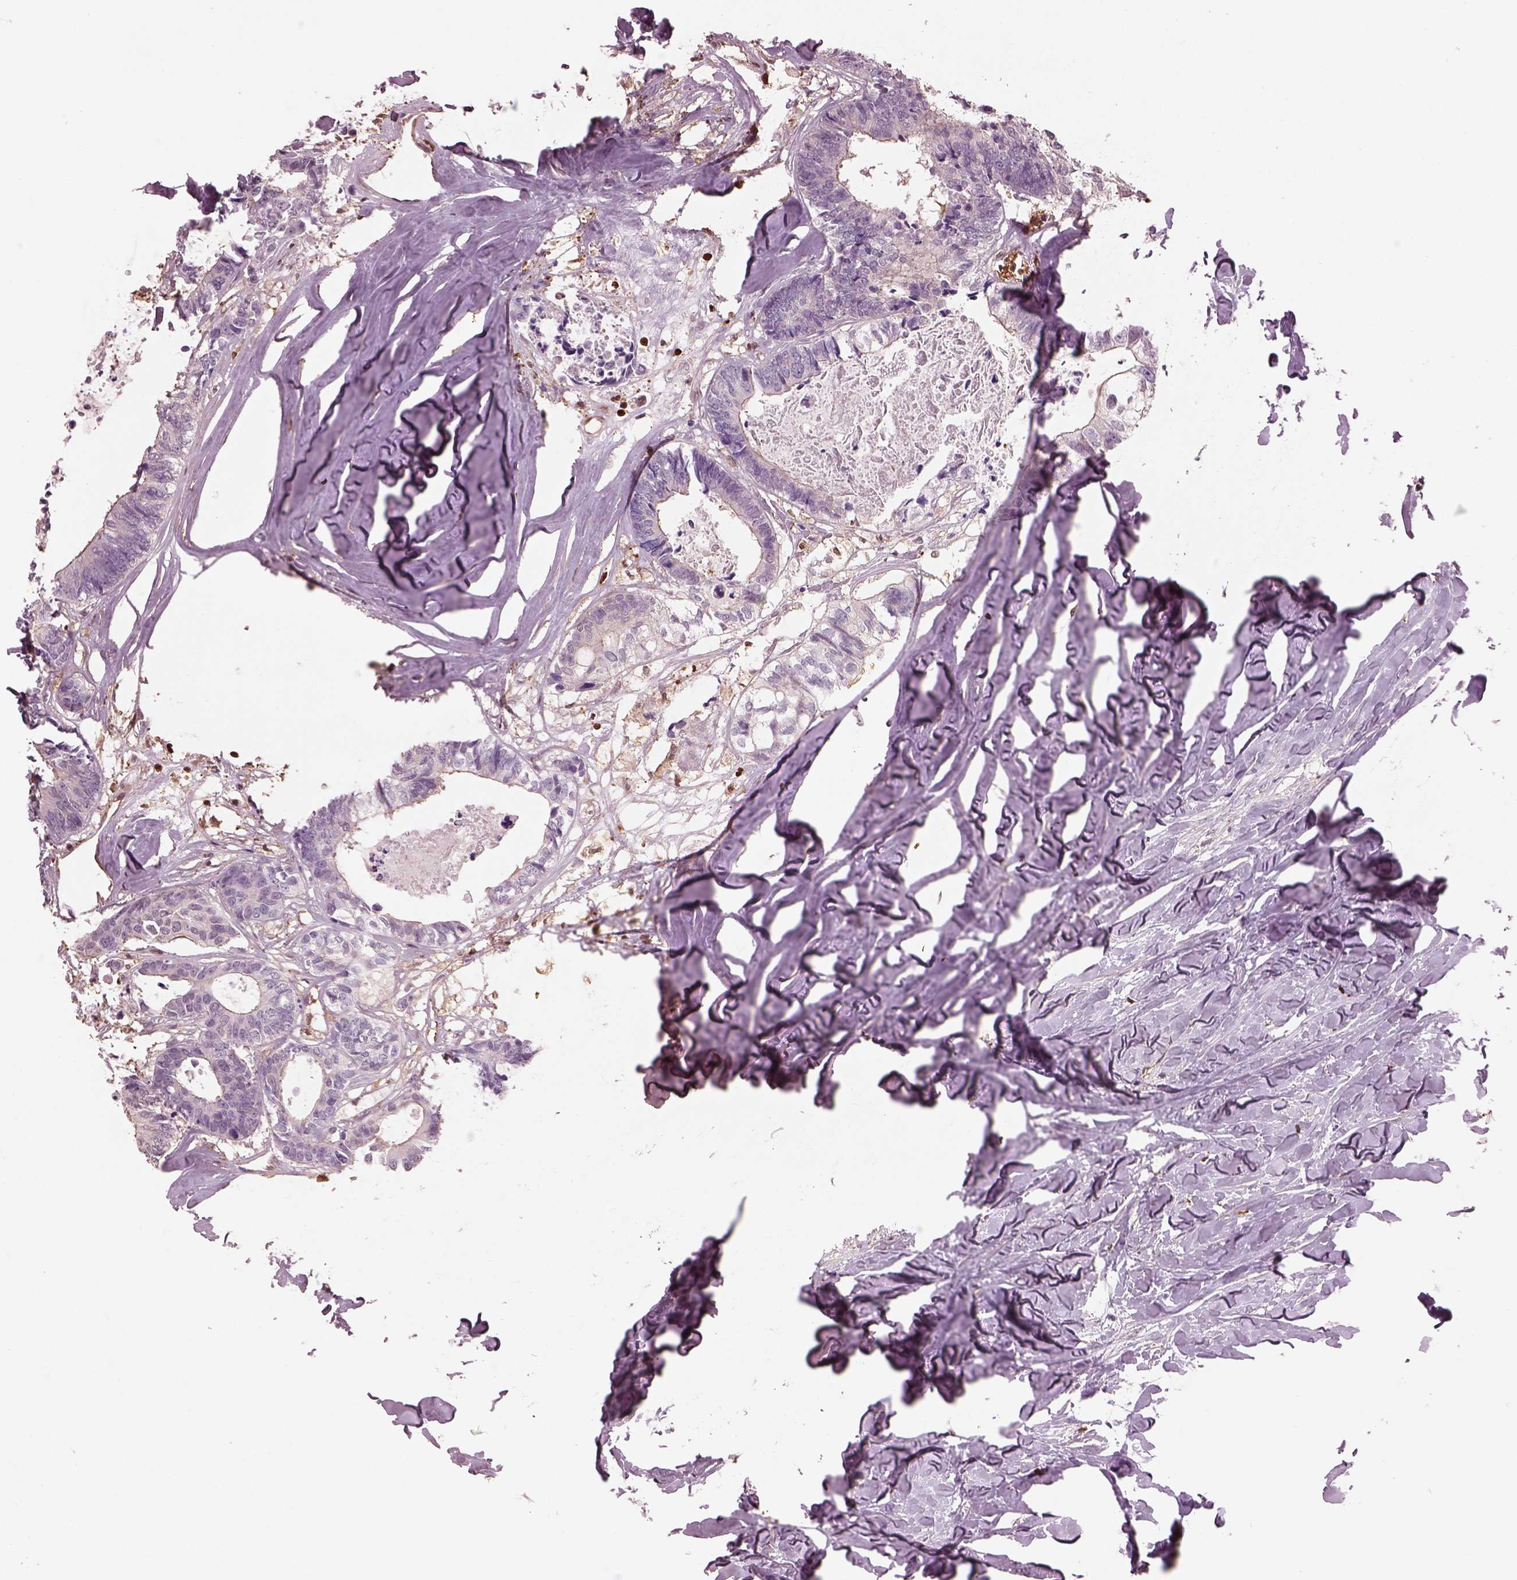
{"staining": {"intensity": "negative", "quantity": "none", "location": "none"}, "tissue": "colorectal cancer", "cell_type": "Tumor cells", "image_type": "cancer", "snomed": [{"axis": "morphology", "description": "Adenocarcinoma, NOS"}, {"axis": "topography", "description": "Colon"}, {"axis": "topography", "description": "Rectum"}], "caption": "High magnification brightfield microscopy of adenocarcinoma (colorectal) stained with DAB (3,3'-diaminobenzidine) (brown) and counterstained with hematoxylin (blue): tumor cells show no significant positivity.", "gene": "IL31RA", "patient": {"sex": "male", "age": 57}}